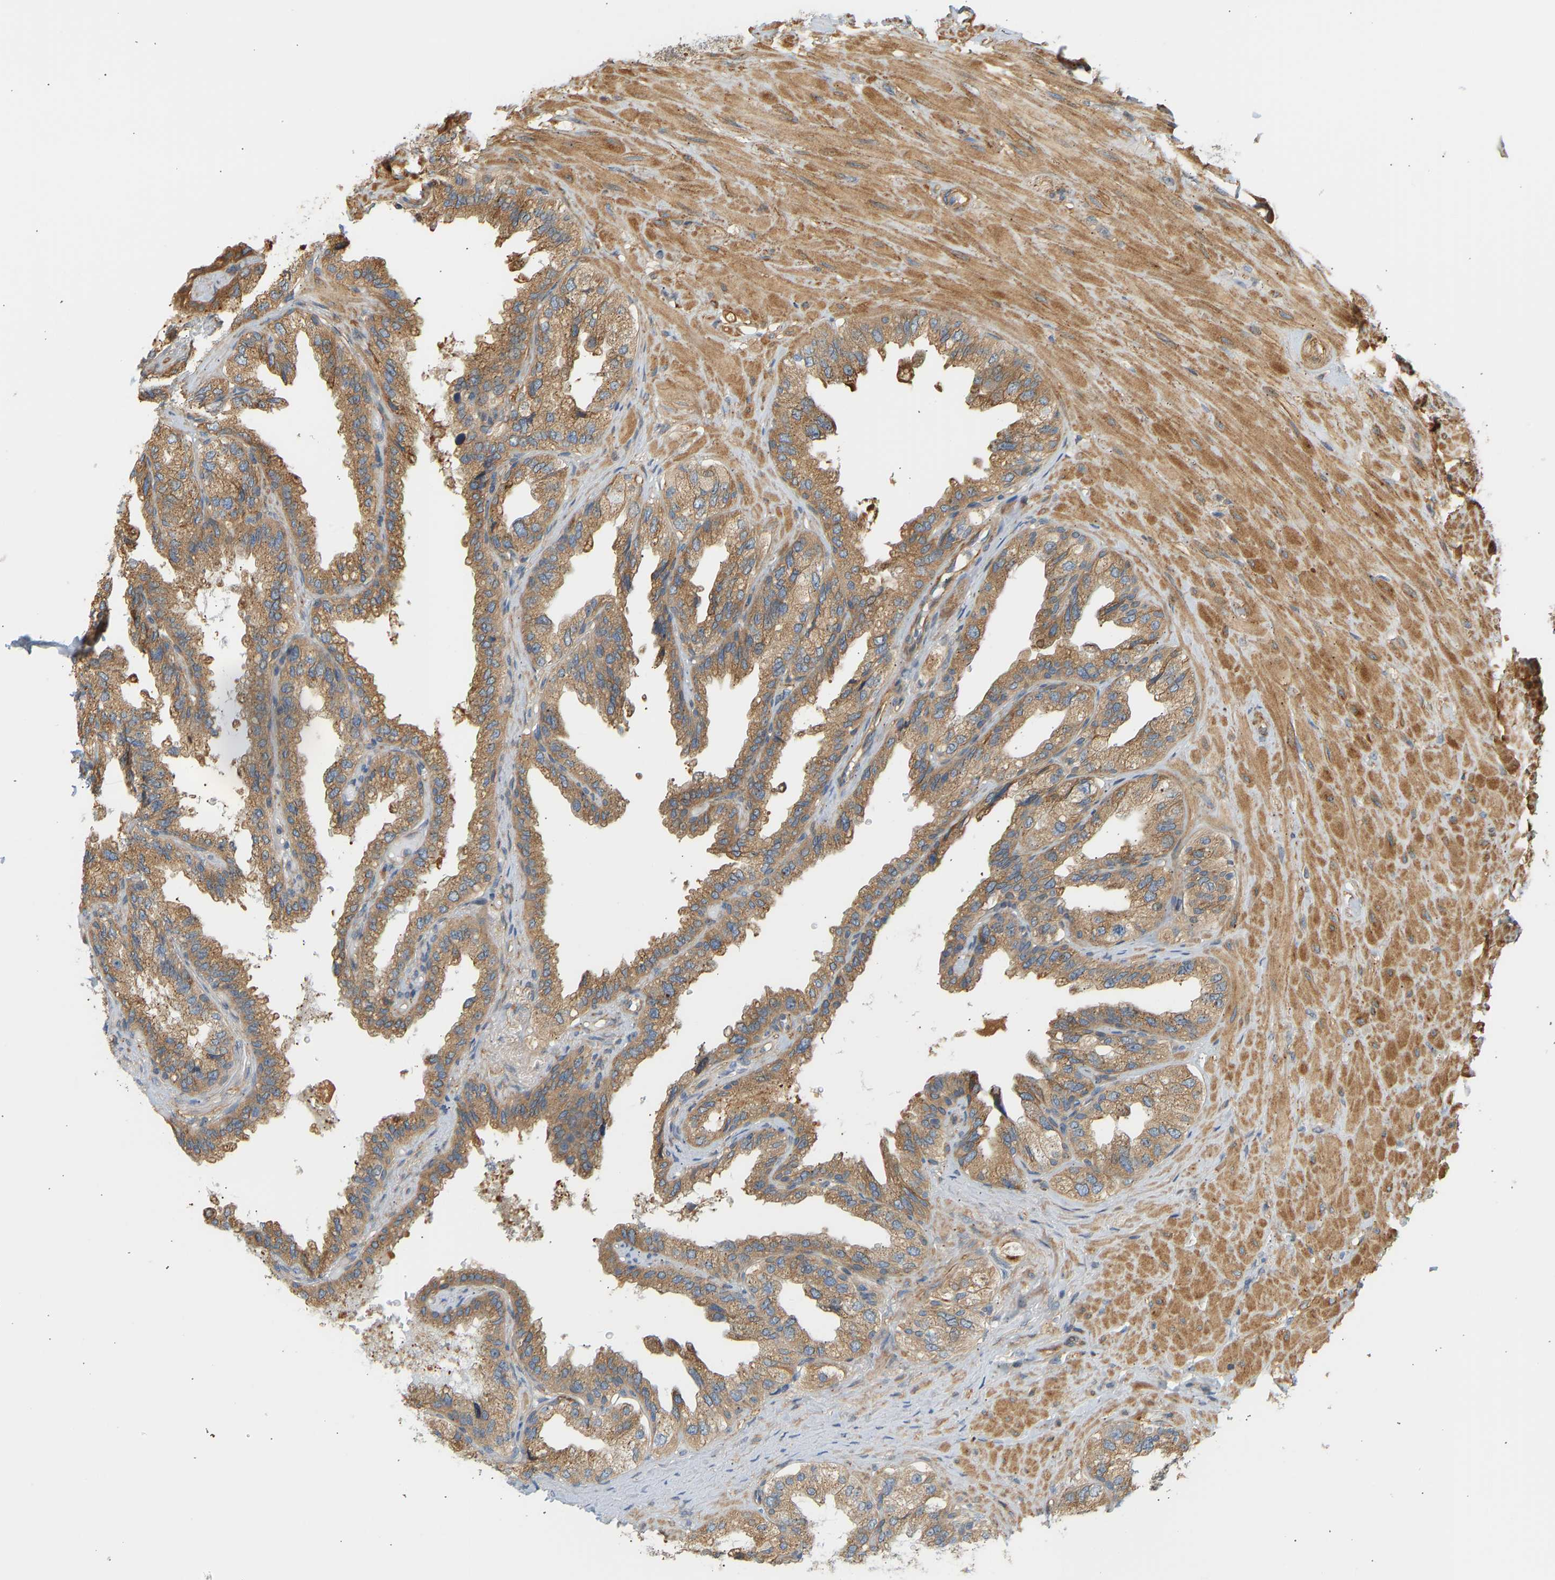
{"staining": {"intensity": "moderate", "quantity": ">75%", "location": "cytoplasmic/membranous"}, "tissue": "seminal vesicle", "cell_type": "Glandular cells", "image_type": "normal", "snomed": [{"axis": "morphology", "description": "Normal tissue, NOS"}, {"axis": "topography", "description": "Seminal veicle"}], "caption": "Protein staining exhibits moderate cytoplasmic/membranous expression in approximately >75% of glandular cells in normal seminal vesicle.", "gene": "CEP57", "patient": {"sex": "male", "age": 68}}